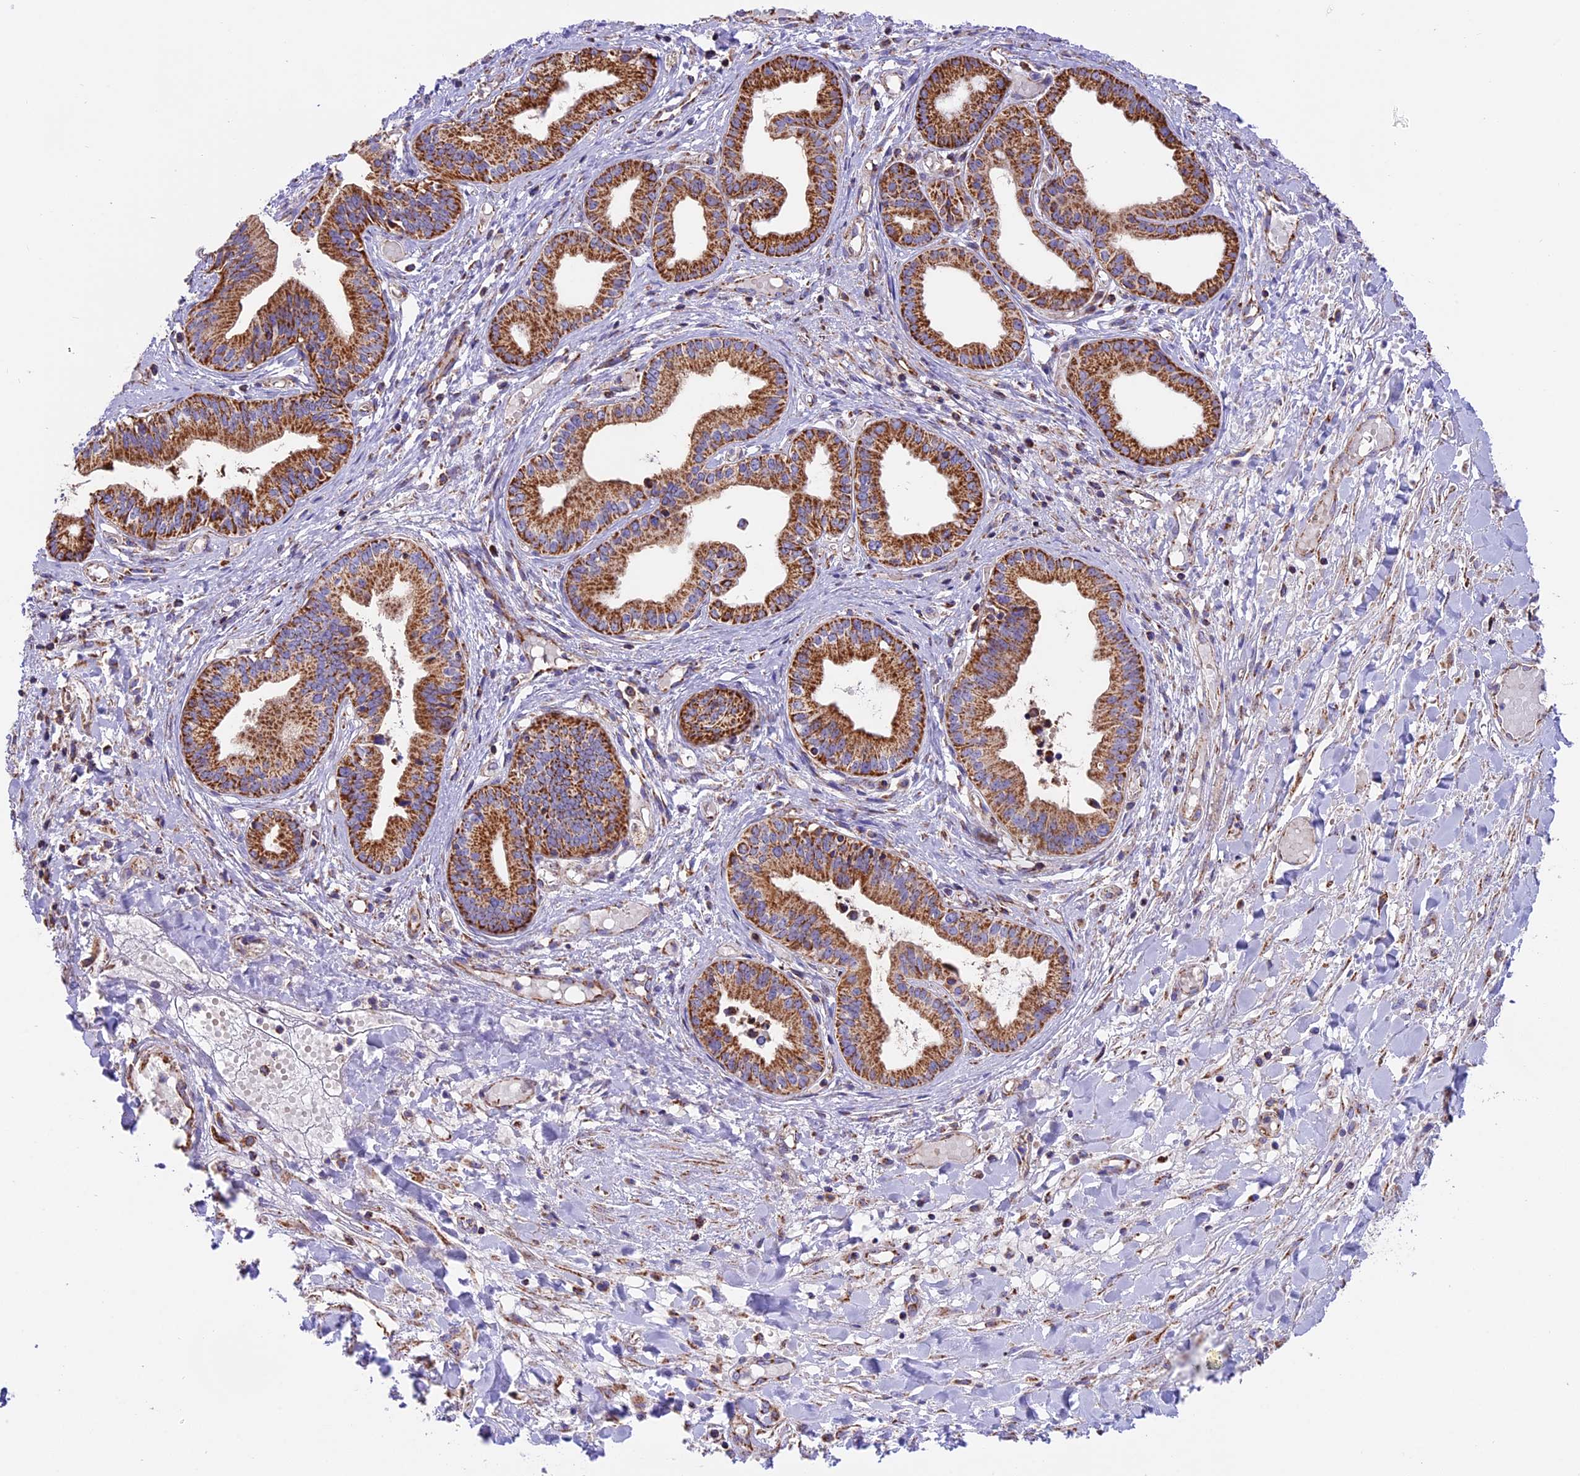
{"staining": {"intensity": "strong", "quantity": ">75%", "location": "cytoplasmic/membranous"}, "tissue": "pancreatic cancer", "cell_type": "Tumor cells", "image_type": "cancer", "snomed": [{"axis": "morphology", "description": "Adenocarcinoma, NOS"}, {"axis": "topography", "description": "Pancreas"}], "caption": "This image exhibits immunohistochemistry staining of human adenocarcinoma (pancreatic), with high strong cytoplasmic/membranous positivity in about >75% of tumor cells.", "gene": "NDUFA8", "patient": {"sex": "female", "age": 50}}